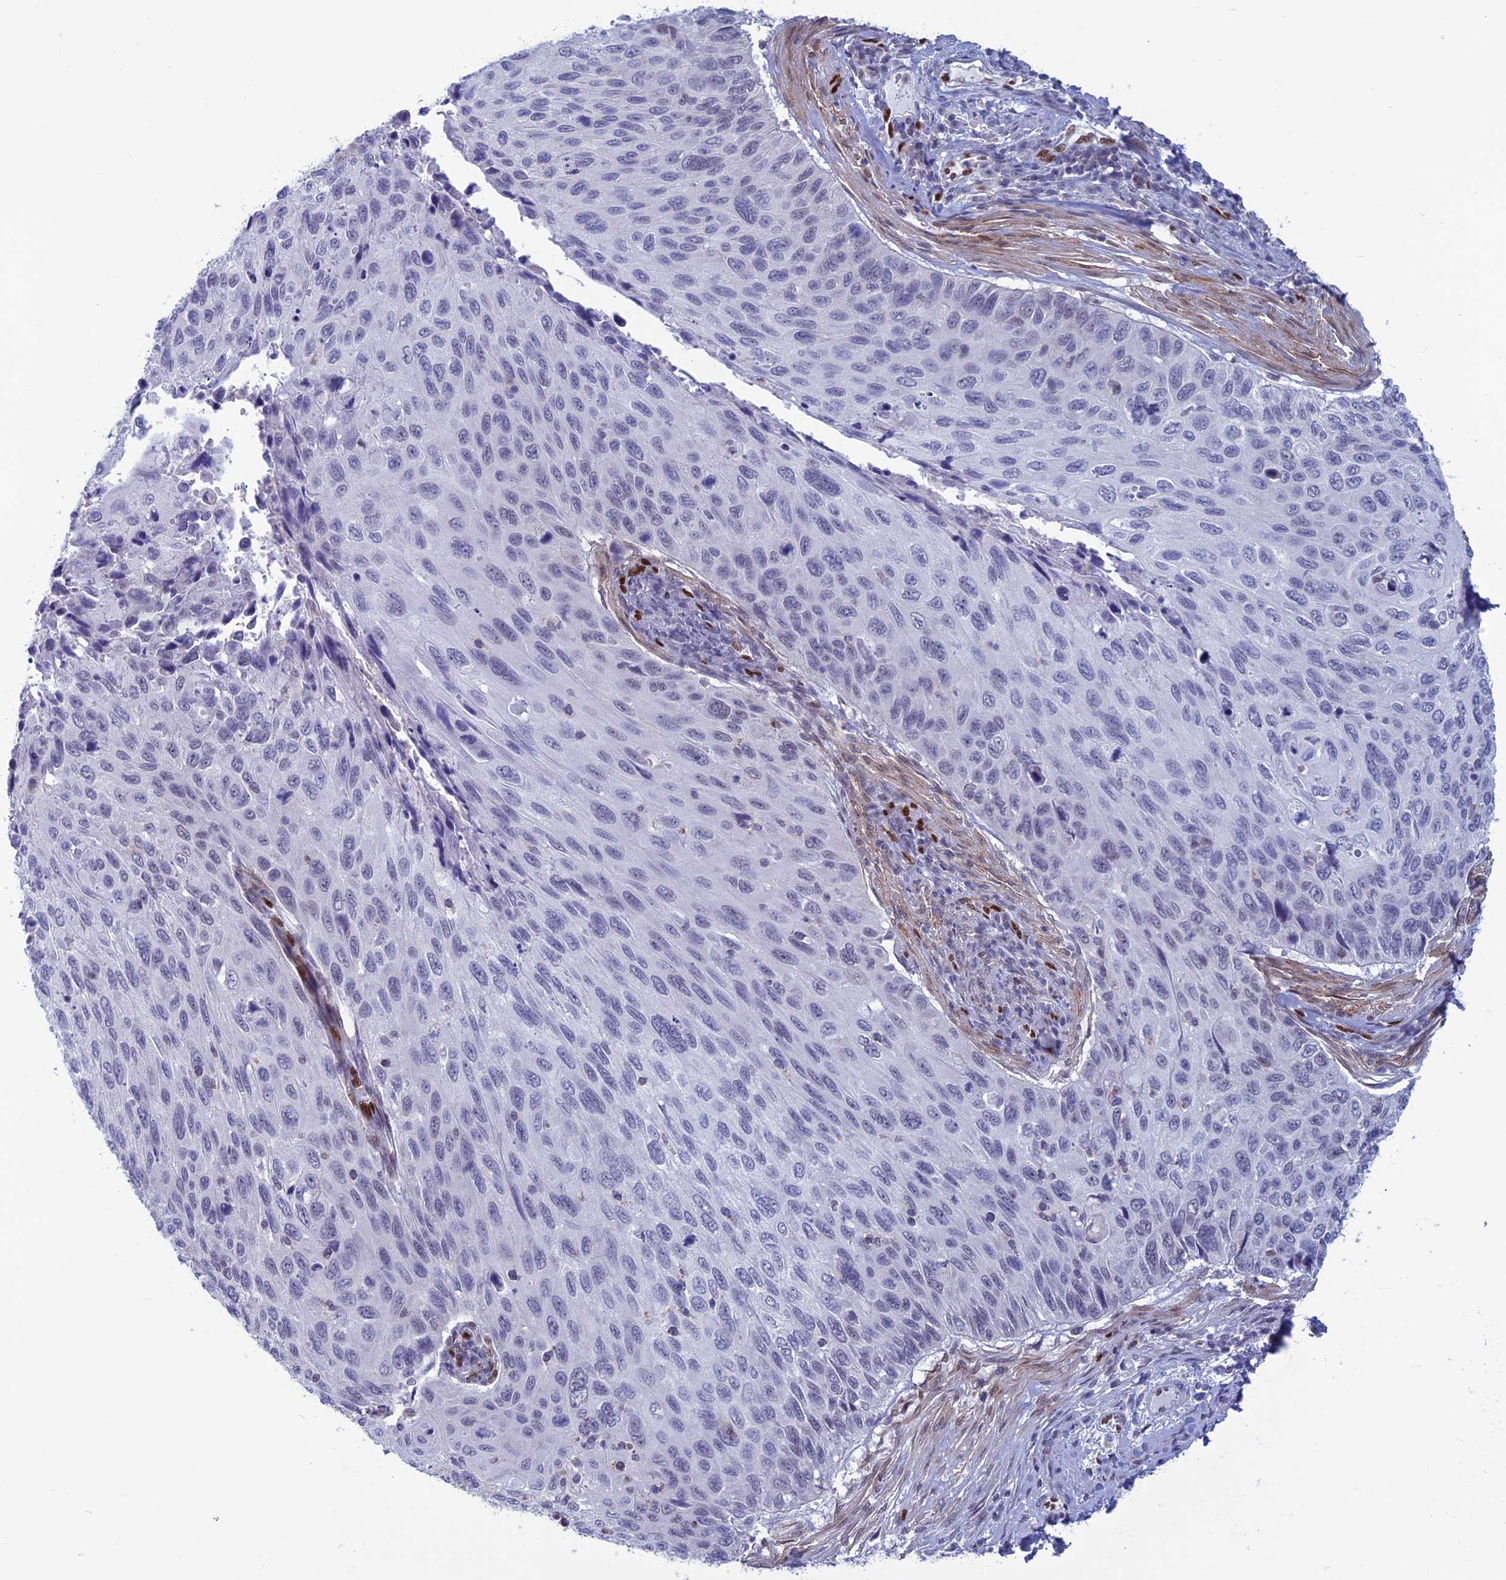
{"staining": {"intensity": "negative", "quantity": "none", "location": "none"}, "tissue": "cervical cancer", "cell_type": "Tumor cells", "image_type": "cancer", "snomed": [{"axis": "morphology", "description": "Squamous cell carcinoma, NOS"}, {"axis": "topography", "description": "Cervix"}], "caption": "IHC of human squamous cell carcinoma (cervical) reveals no expression in tumor cells. Nuclei are stained in blue.", "gene": "NOL4L", "patient": {"sex": "female", "age": 70}}